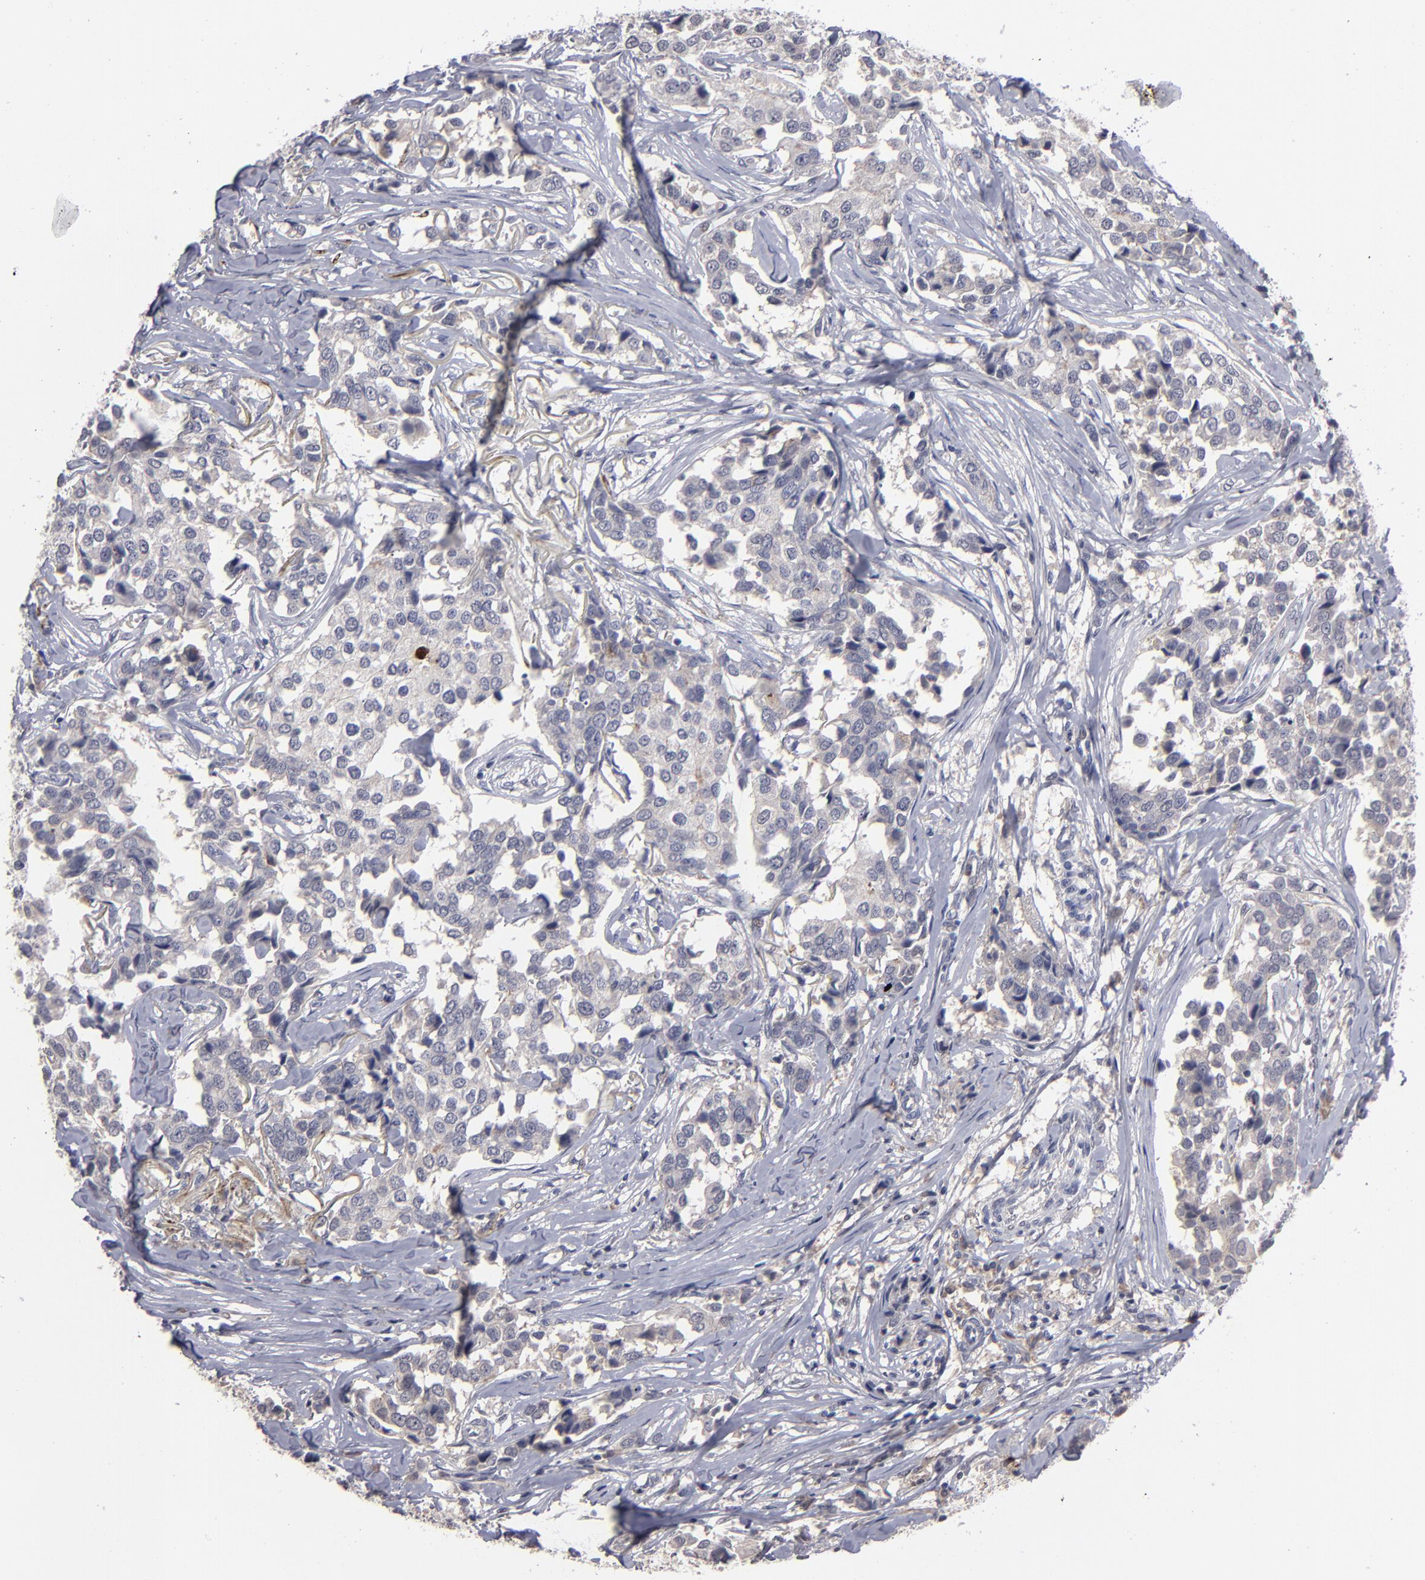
{"staining": {"intensity": "negative", "quantity": "none", "location": "none"}, "tissue": "breast cancer", "cell_type": "Tumor cells", "image_type": "cancer", "snomed": [{"axis": "morphology", "description": "Duct carcinoma"}, {"axis": "topography", "description": "Breast"}], "caption": "Image shows no protein positivity in tumor cells of infiltrating ductal carcinoma (breast) tissue.", "gene": "GPM6B", "patient": {"sex": "female", "age": 80}}